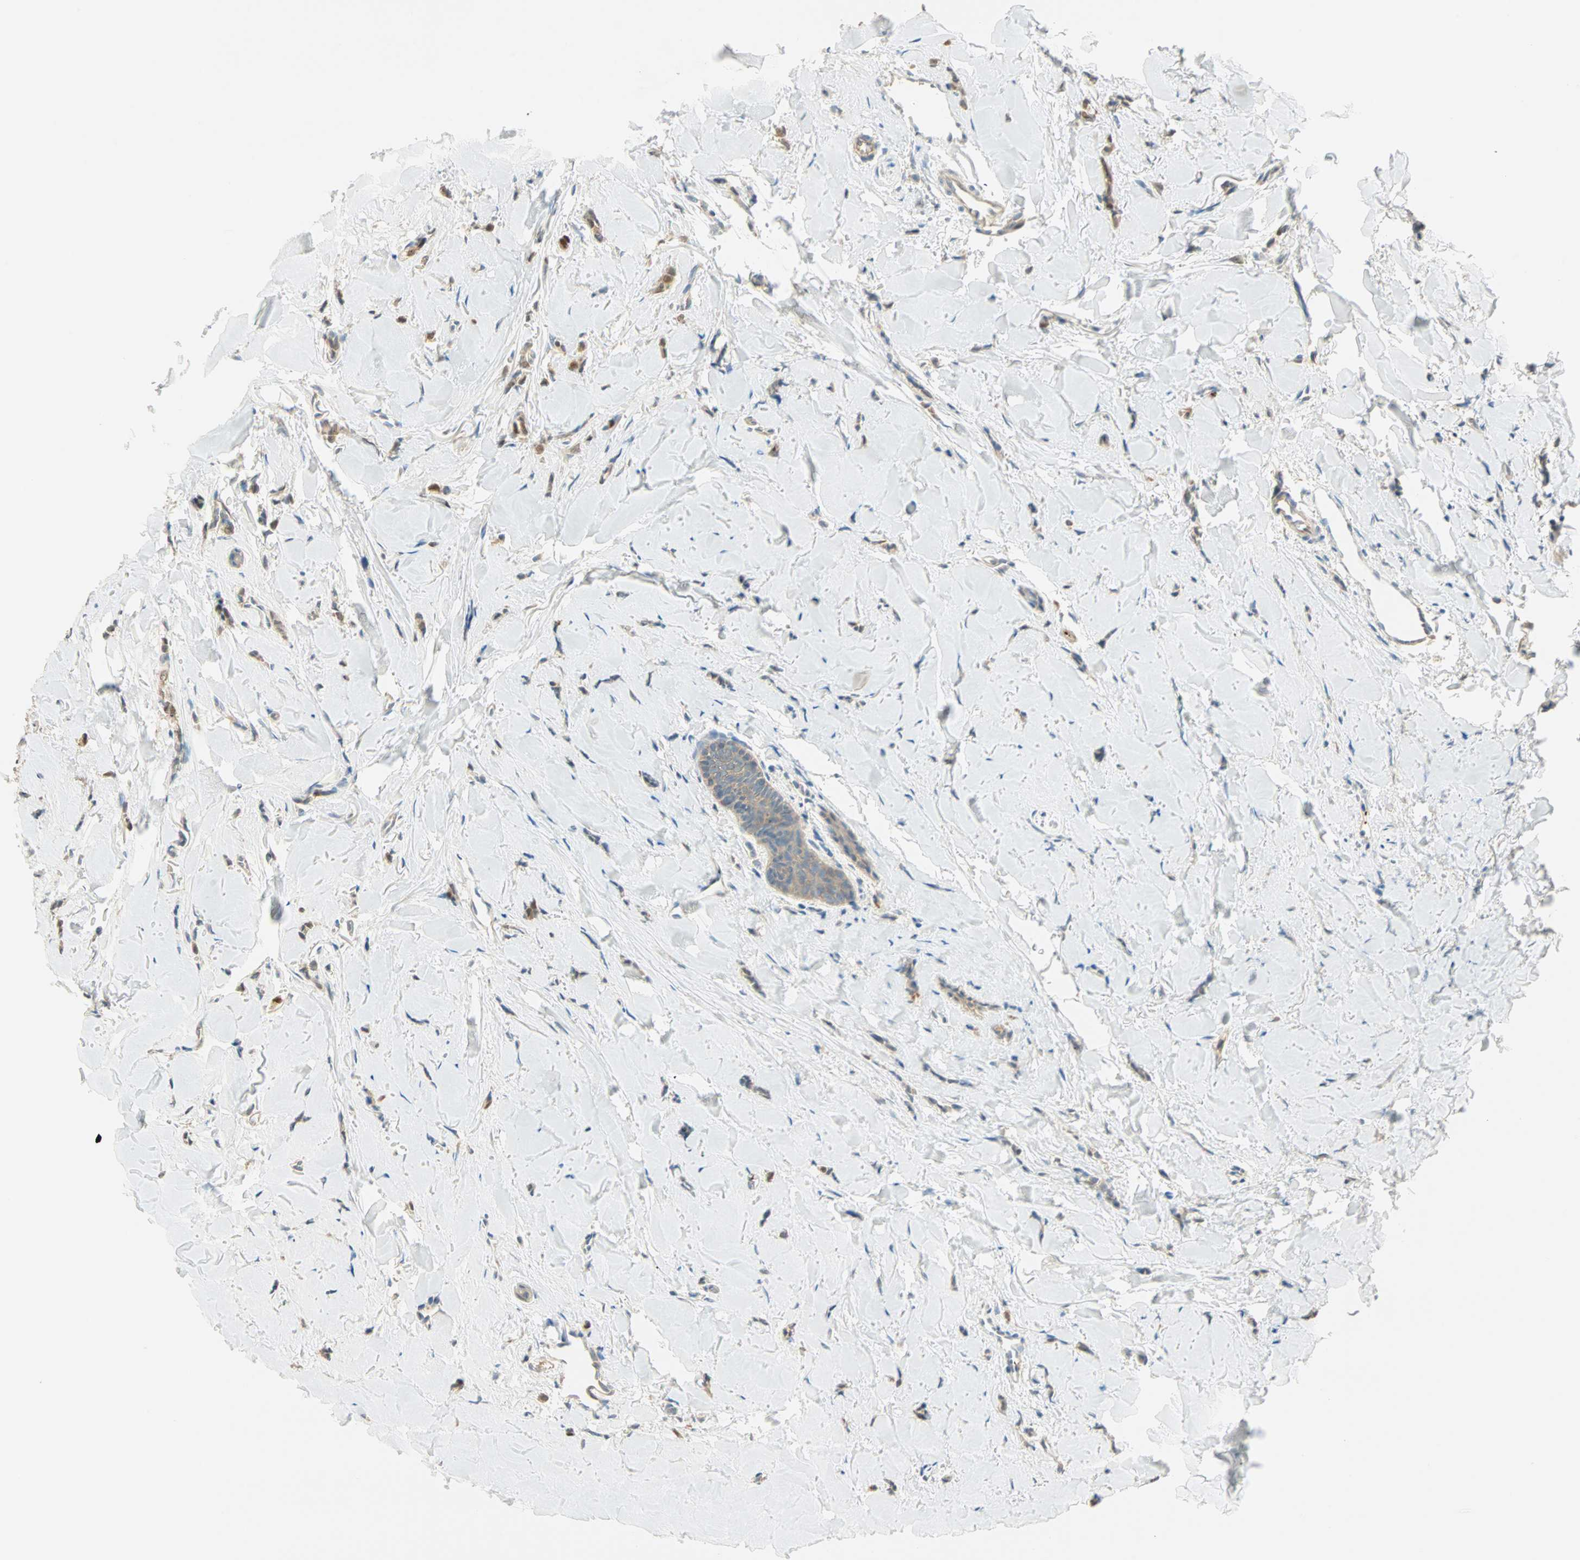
{"staining": {"intensity": "weak", "quantity": ">75%", "location": "cytoplasmic/membranous"}, "tissue": "breast cancer", "cell_type": "Tumor cells", "image_type": "cancer", "snomed": [{"axis": "morphology", "description": "Lobular carcinoma"}, {"axis": "topography", "description": "Skin"}, {"axis": "topography", "description": "Breast"}], "caption": "A histopathology image of breast cancer (lobular carcinoma) stained for a protein demonstrates weak cytoplasmic/membranous brown staining in tumor cells.", "gene": "RAD18", "patient": {"sex": "female", "age": 46}}